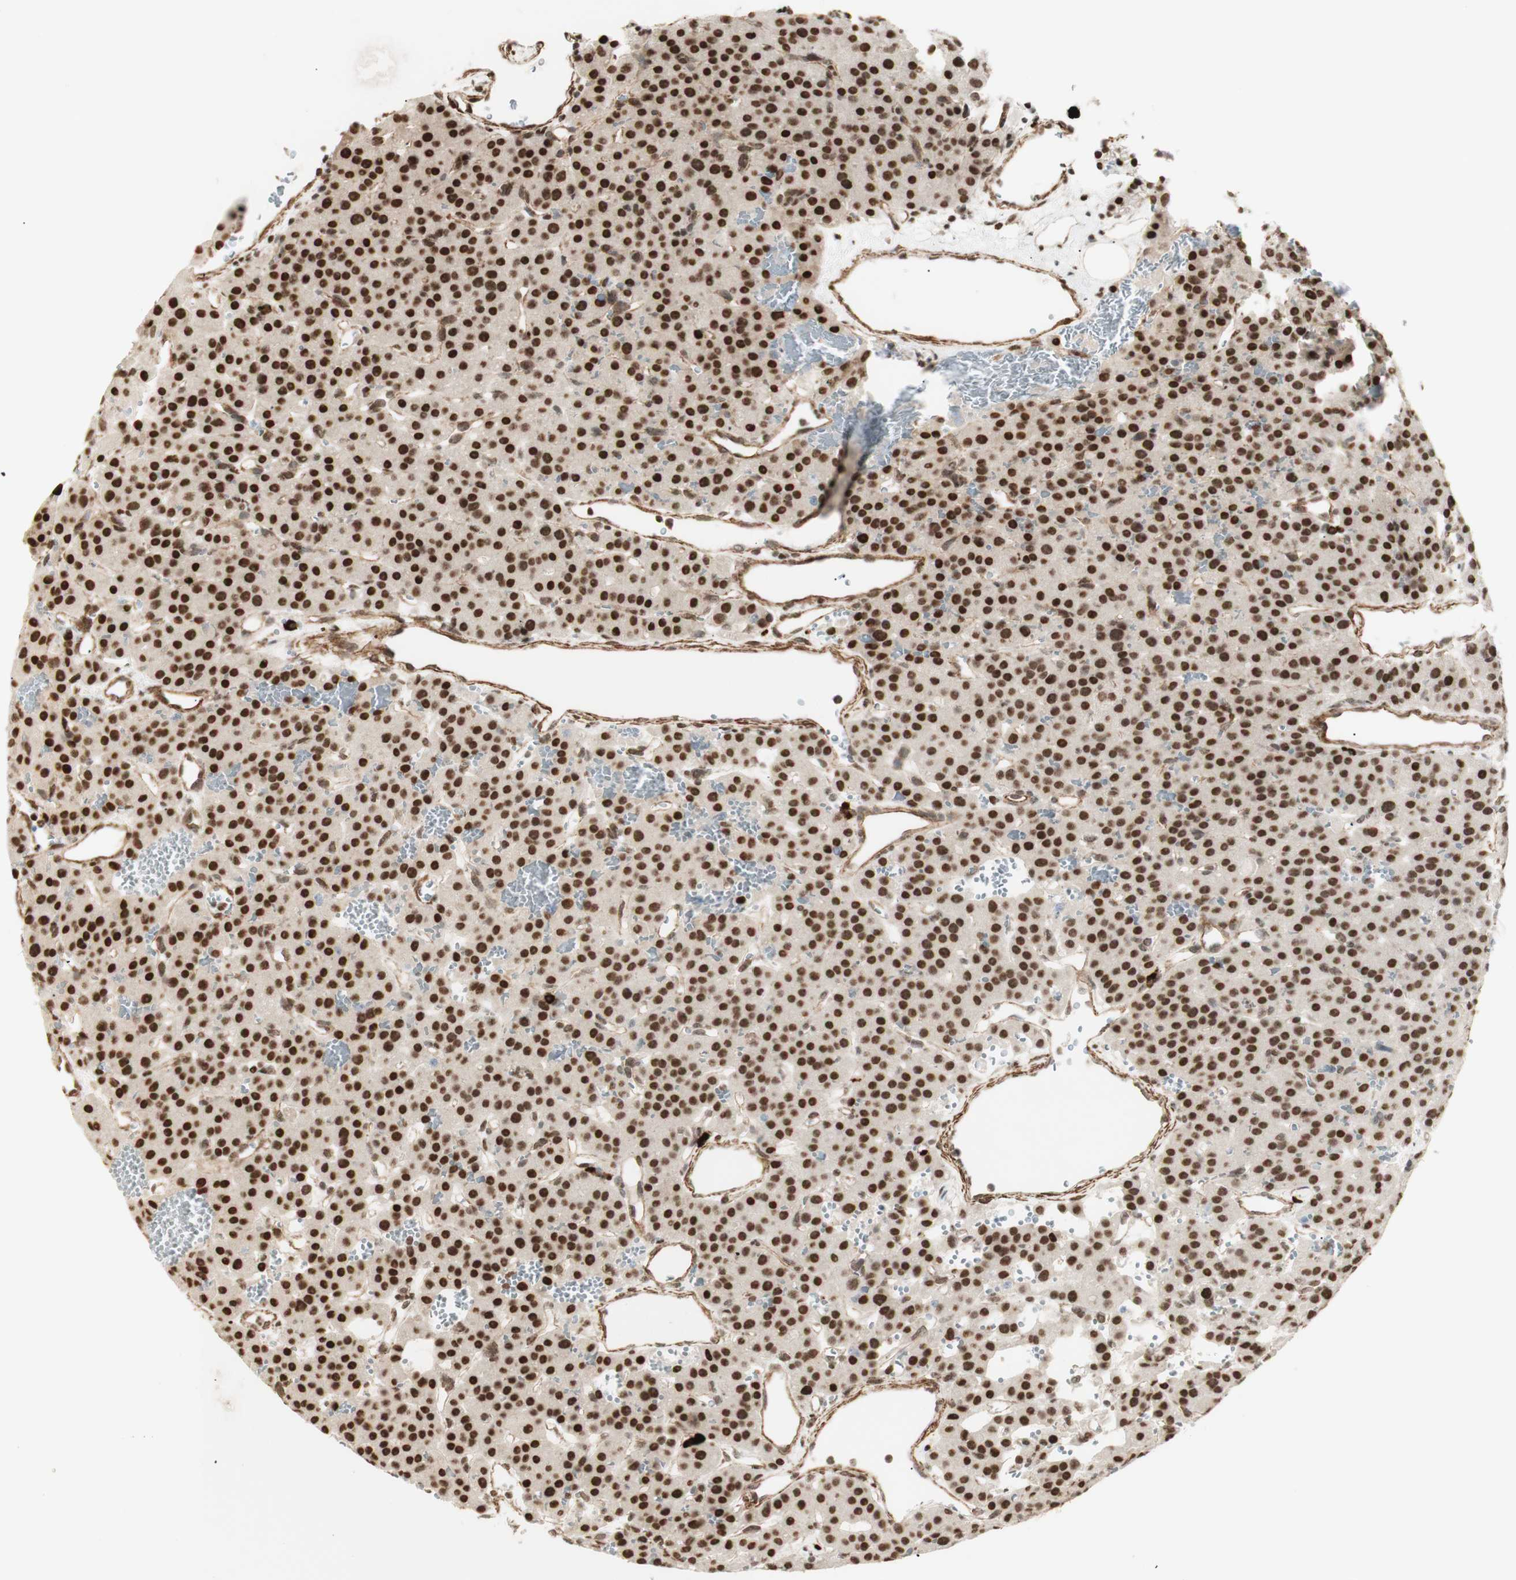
{"staining": {"intensity": "strong", "quantity": ">75%", "location": "nuclear"}, "tissue": "parathyroid gland", "cell_type": "Glandular cells", "image_type": "normal", "snomed": [{"axis": "morphology", "description": "Normal tissue, NOS"}, {"axis": "morphology", "description": "Adenoma, NOS"}, {"axis": "topography", "description": "Parathyroid gland"}], "caption": "Strong nuclear positivity is appreciated in approximately >75% of glandular cells in benign parathyroid gland.", "gene": "ZMYM6", "patient": {"sex": "female", "age": 81}}